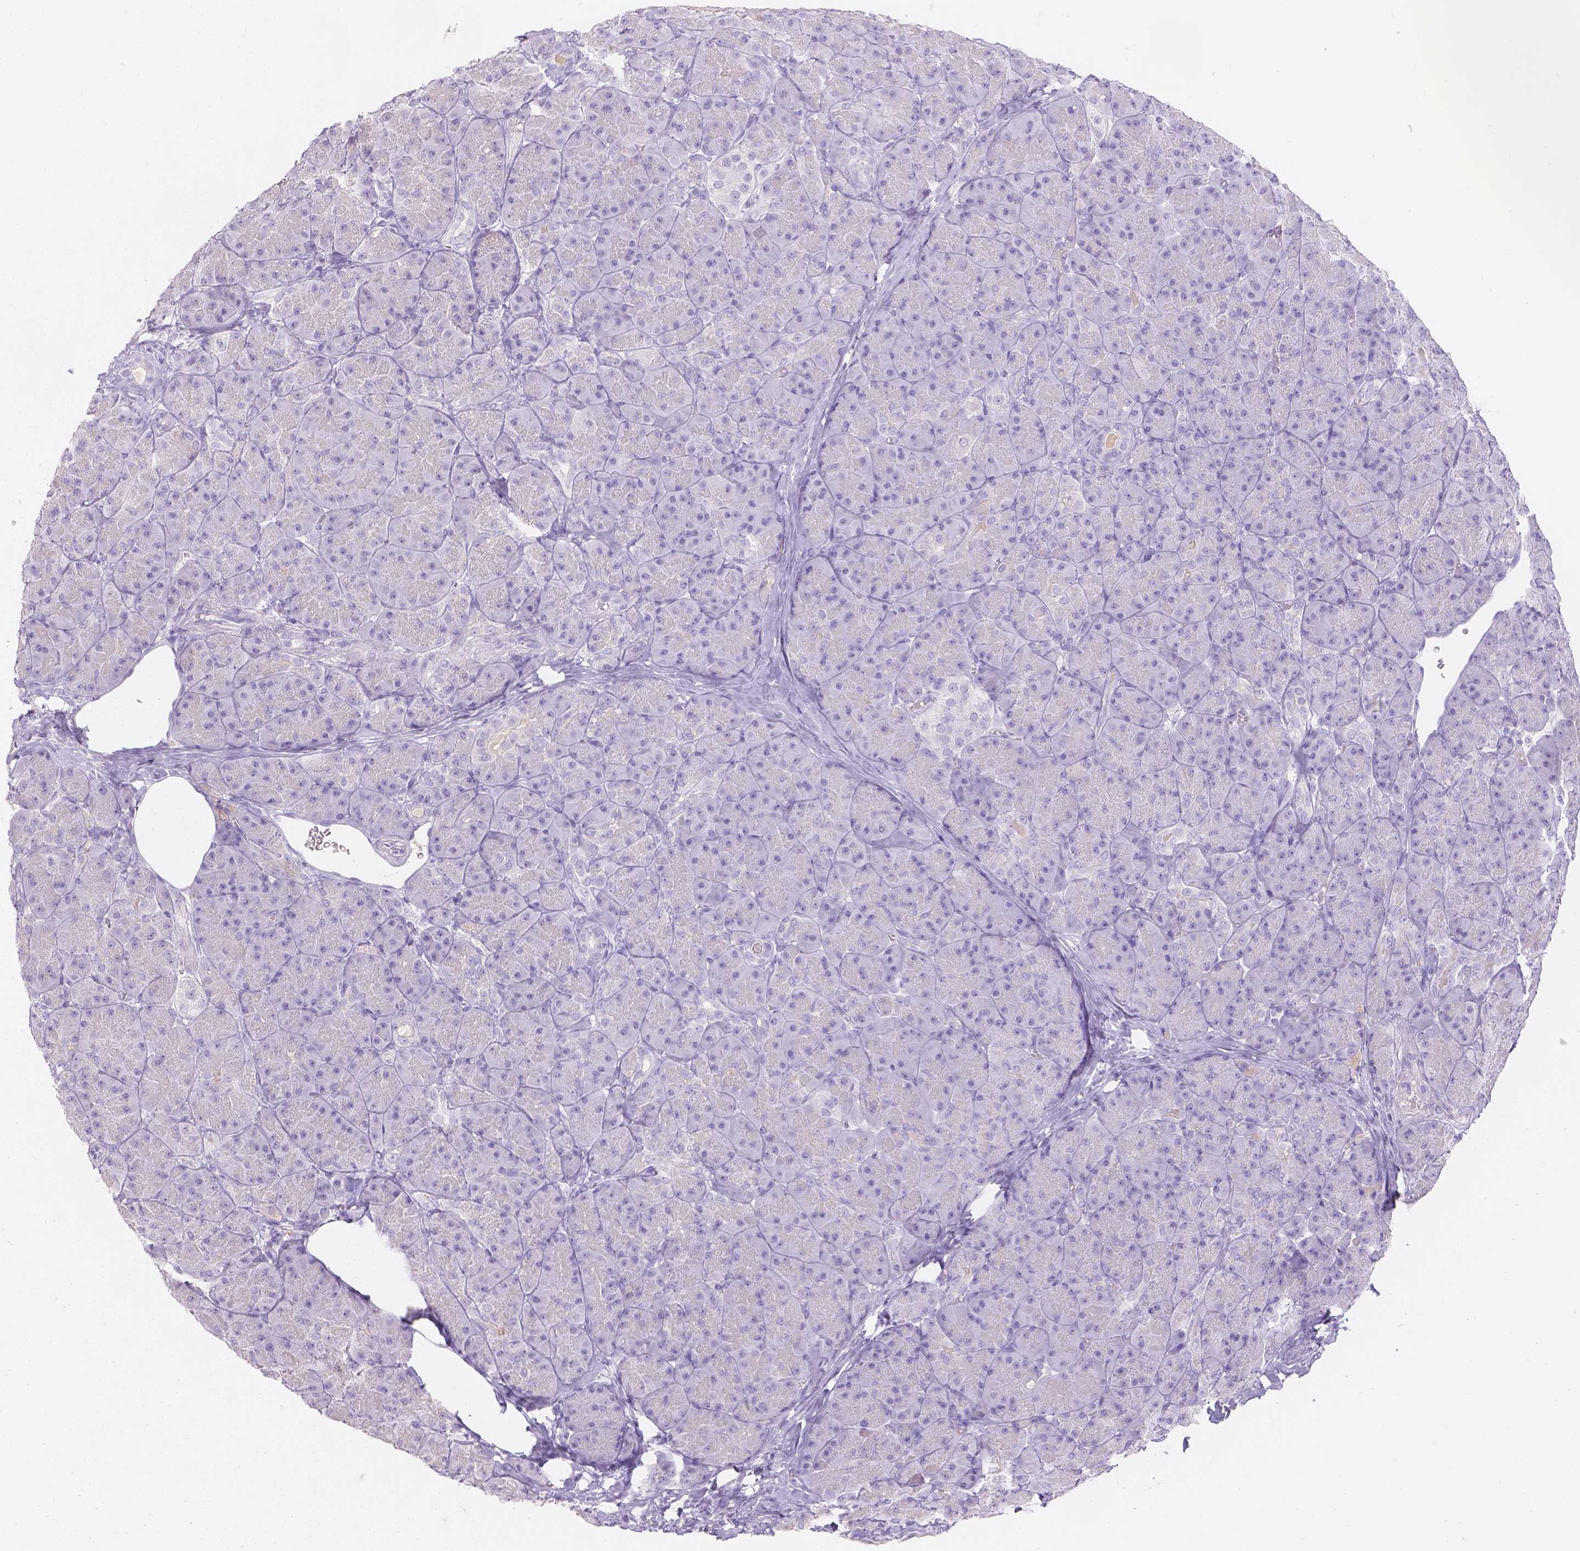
{"staining": {"intensity": "negative", "quantity": "none", "location": "none"}, "tissue": "pancreas", "cell_type": "Exocrine glandular cells", "image_type": "normal", "snomed": [{"axis": "morphology", "description": "Normal tissue, NOS"}, {"axis": "topography", "description": "Pancreas"}], "caption": "IHC photomicrograph of normal pancreas: pancreas stained with DAB (3,3'-diaminobenzidine) demonstrates no significant protein positivity in exocrine glandular cells.", "gene": "GAL3ST2", "patient": {"sex": "male", "age": 57}}